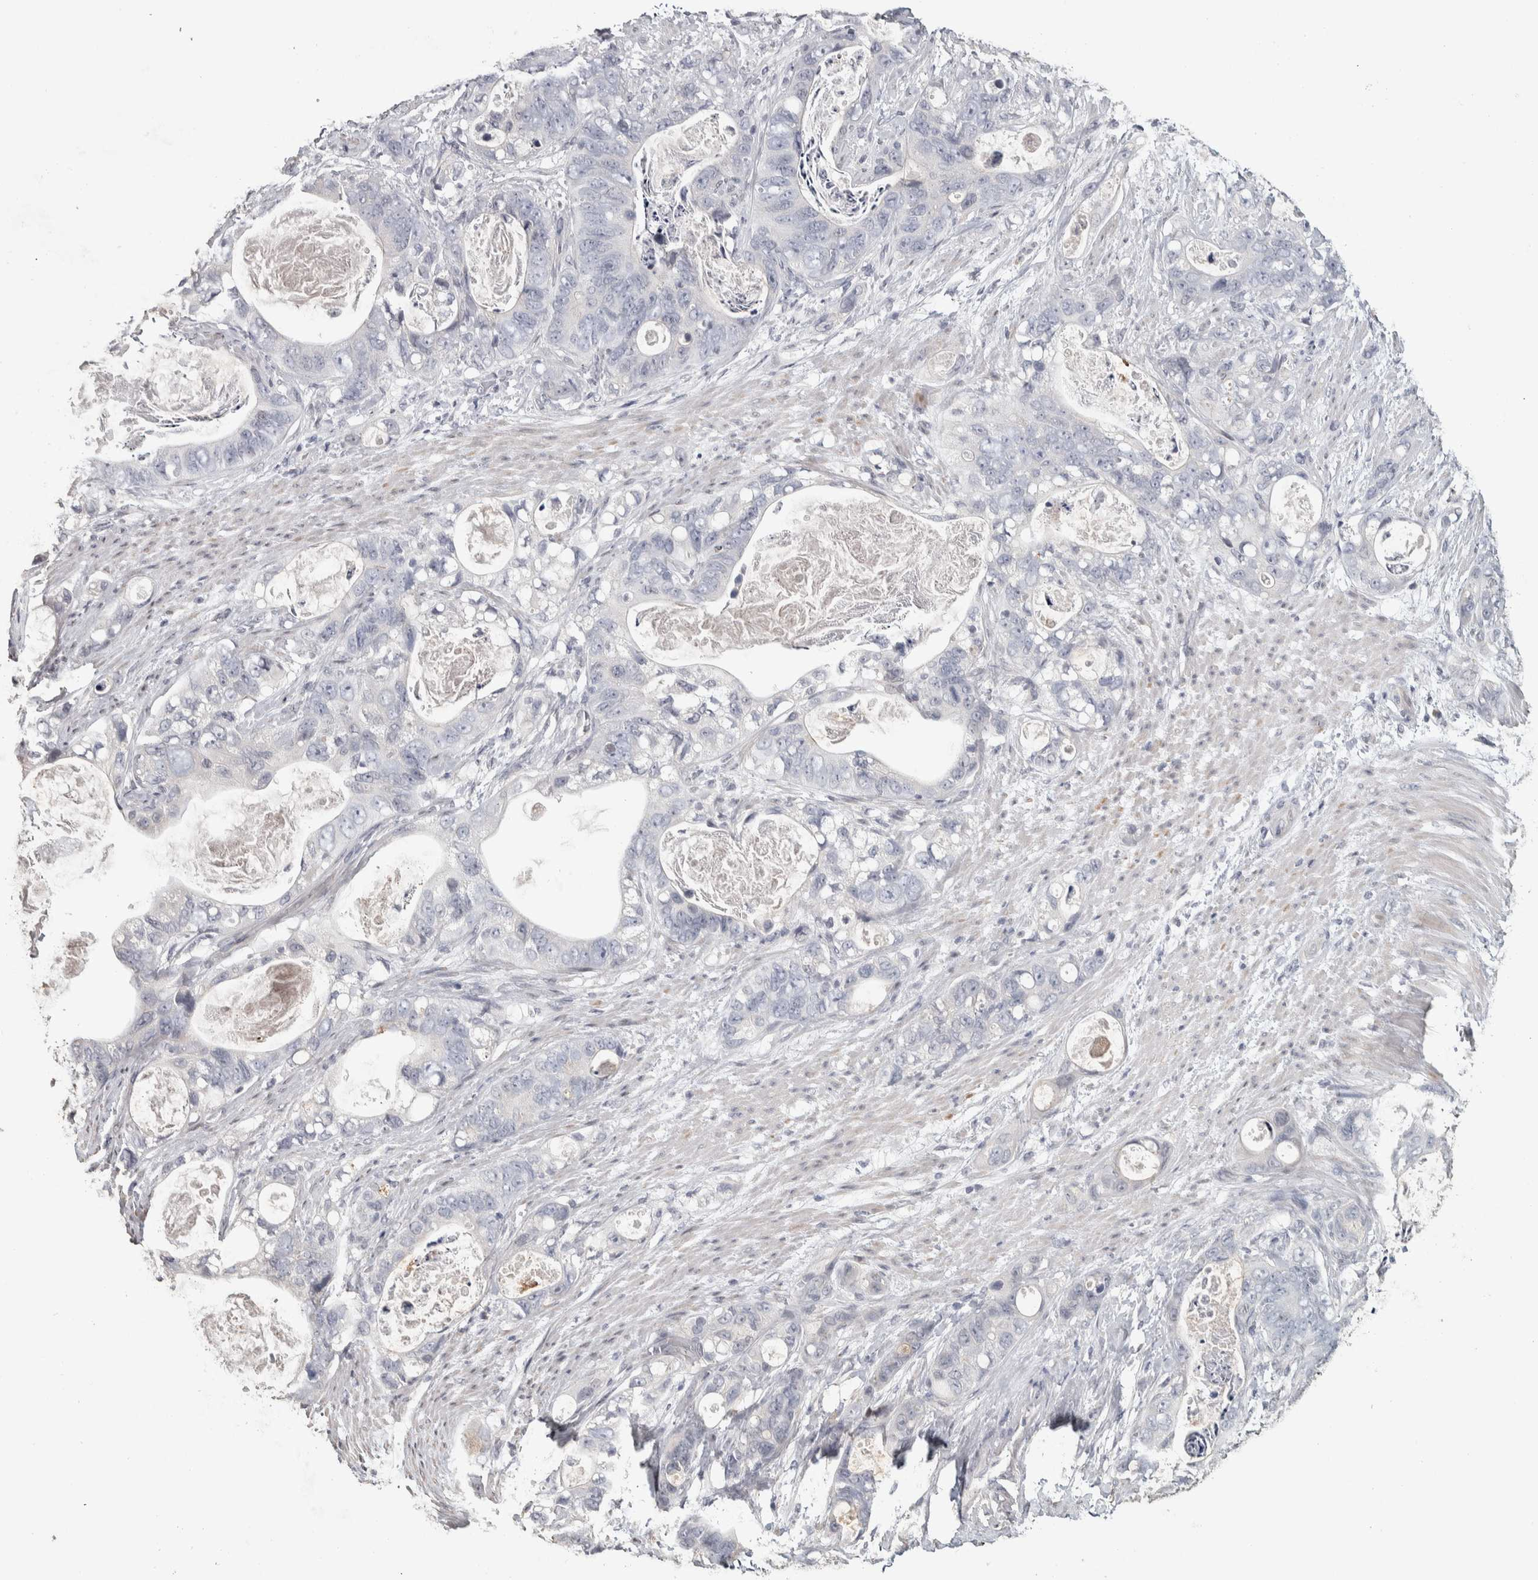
{"staining": {"intensity": "negative", "quantity": "none", "location": "none"}, "tissue": "stomach cancer", "cell_type": "Tumor cells", "image_type": "cancer", "snomed": [{"axis": "morphology", "description": "Normal tissue, NOS"}, {"axis": "morphology", "description": "Adenocarcinoma, NOS"}, {"axis": "topography", "description": "Stomach"}], "caption": "The histopathology image shows no staining of tumor cells in stomach adenocarcinoma. The staining was performed using DAB (3,3'-diaminobenzidine) to visualize the protein expression in brown, while the nuclei were stained in blue with hematoxylin (Magnification: 20x).", "gene": "NECAB1", "patient": {"sex": "female", "age": 89}}